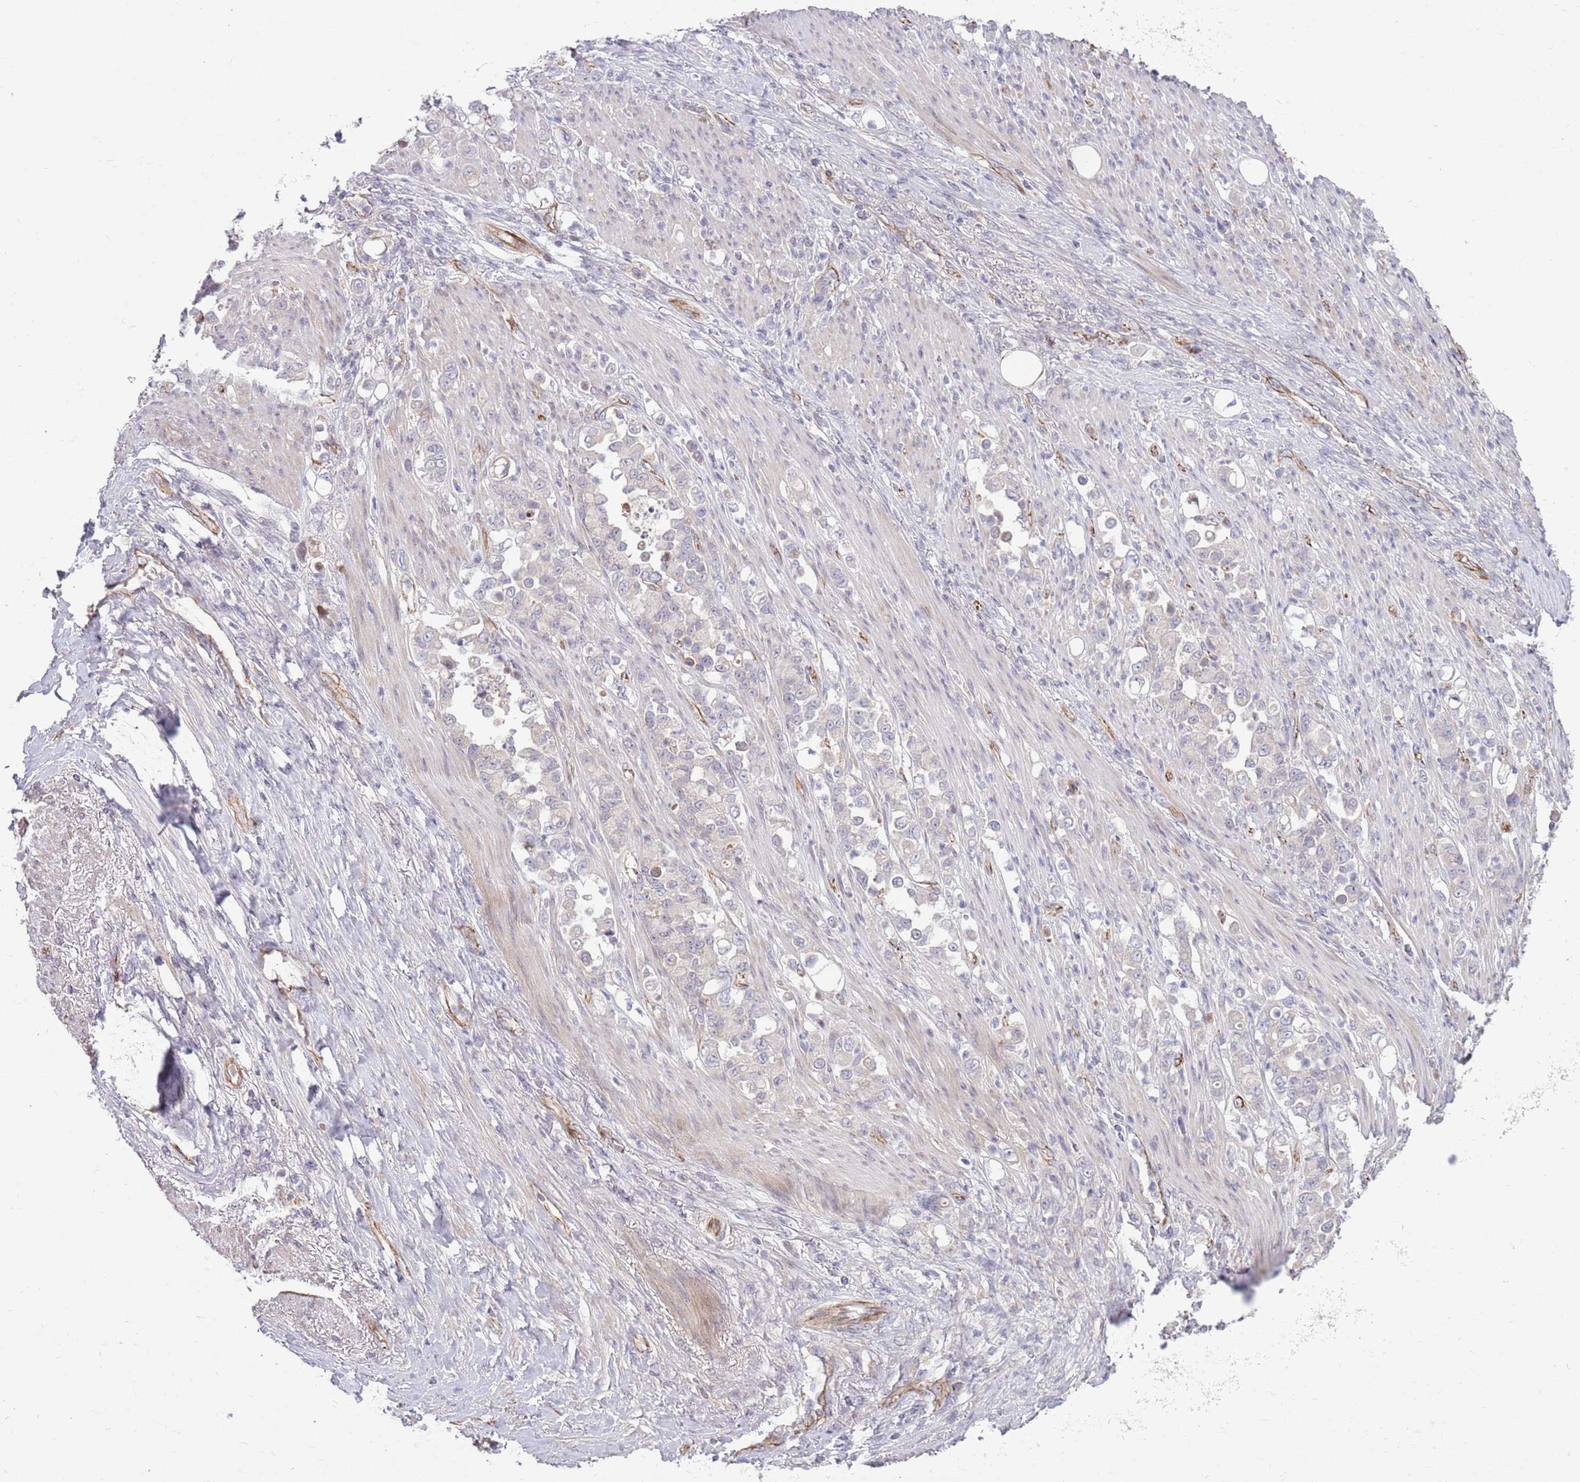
{"staining": {"intensity": "negative", "quantity": "none", "location": "none"}, "tissue": "stomach cancer", "cell_type": "Tumor cells", "image_type": "cancer", "snomed": [{"axis": "morphology", "description": "Normal tissue, NOS"}, {"axis": "morphology", "description": "Adenocarcinoma, NOS"}, {"axis": "topography", "description": "Stomach"}], "caption": "A high-resolution image shows immunohistochemistry staining of stomach cancer, which shows no significant staining in tumor cells.", "gene": "DPP10", "patient": {"sex": "female", "age": 79}}